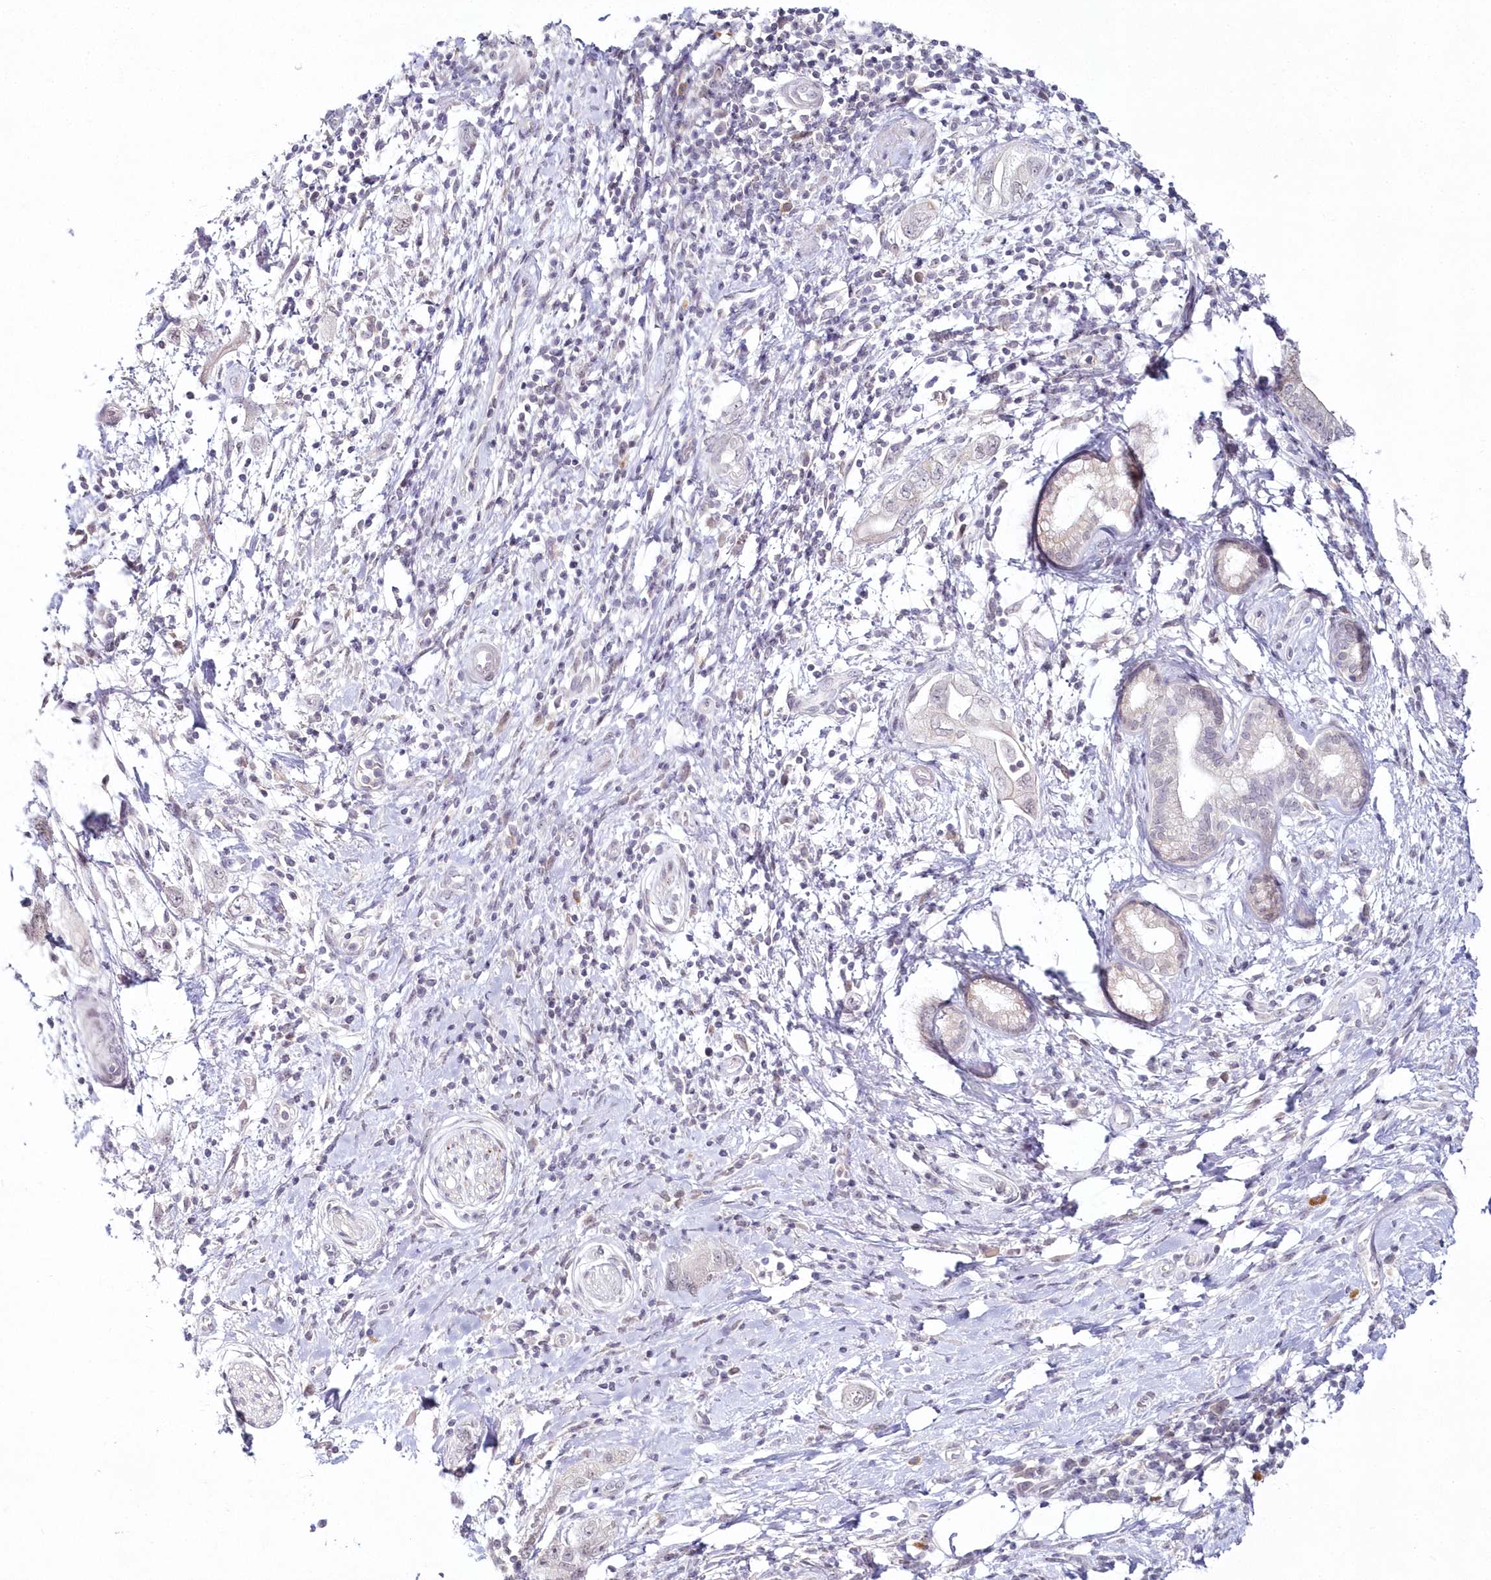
{"staining": {"intensity": "negative", "quantity": "none", "location": "none"}, "tissue": "pancreatic cancer", "cell_type": "Tumor cells", "image_type": "cancer", "snomed": [{"axis": "morphology", "description": "Adenocarcinoma, NOS"}, {"axis": "topography", "description": "Pancreas"}], "caption": "The micrograph demonstrates no staining of tumor cells in adenocarcinoma (pancreatic).", "gene": "HYCC2", "patient": {"sex": "female", "age": 73}}